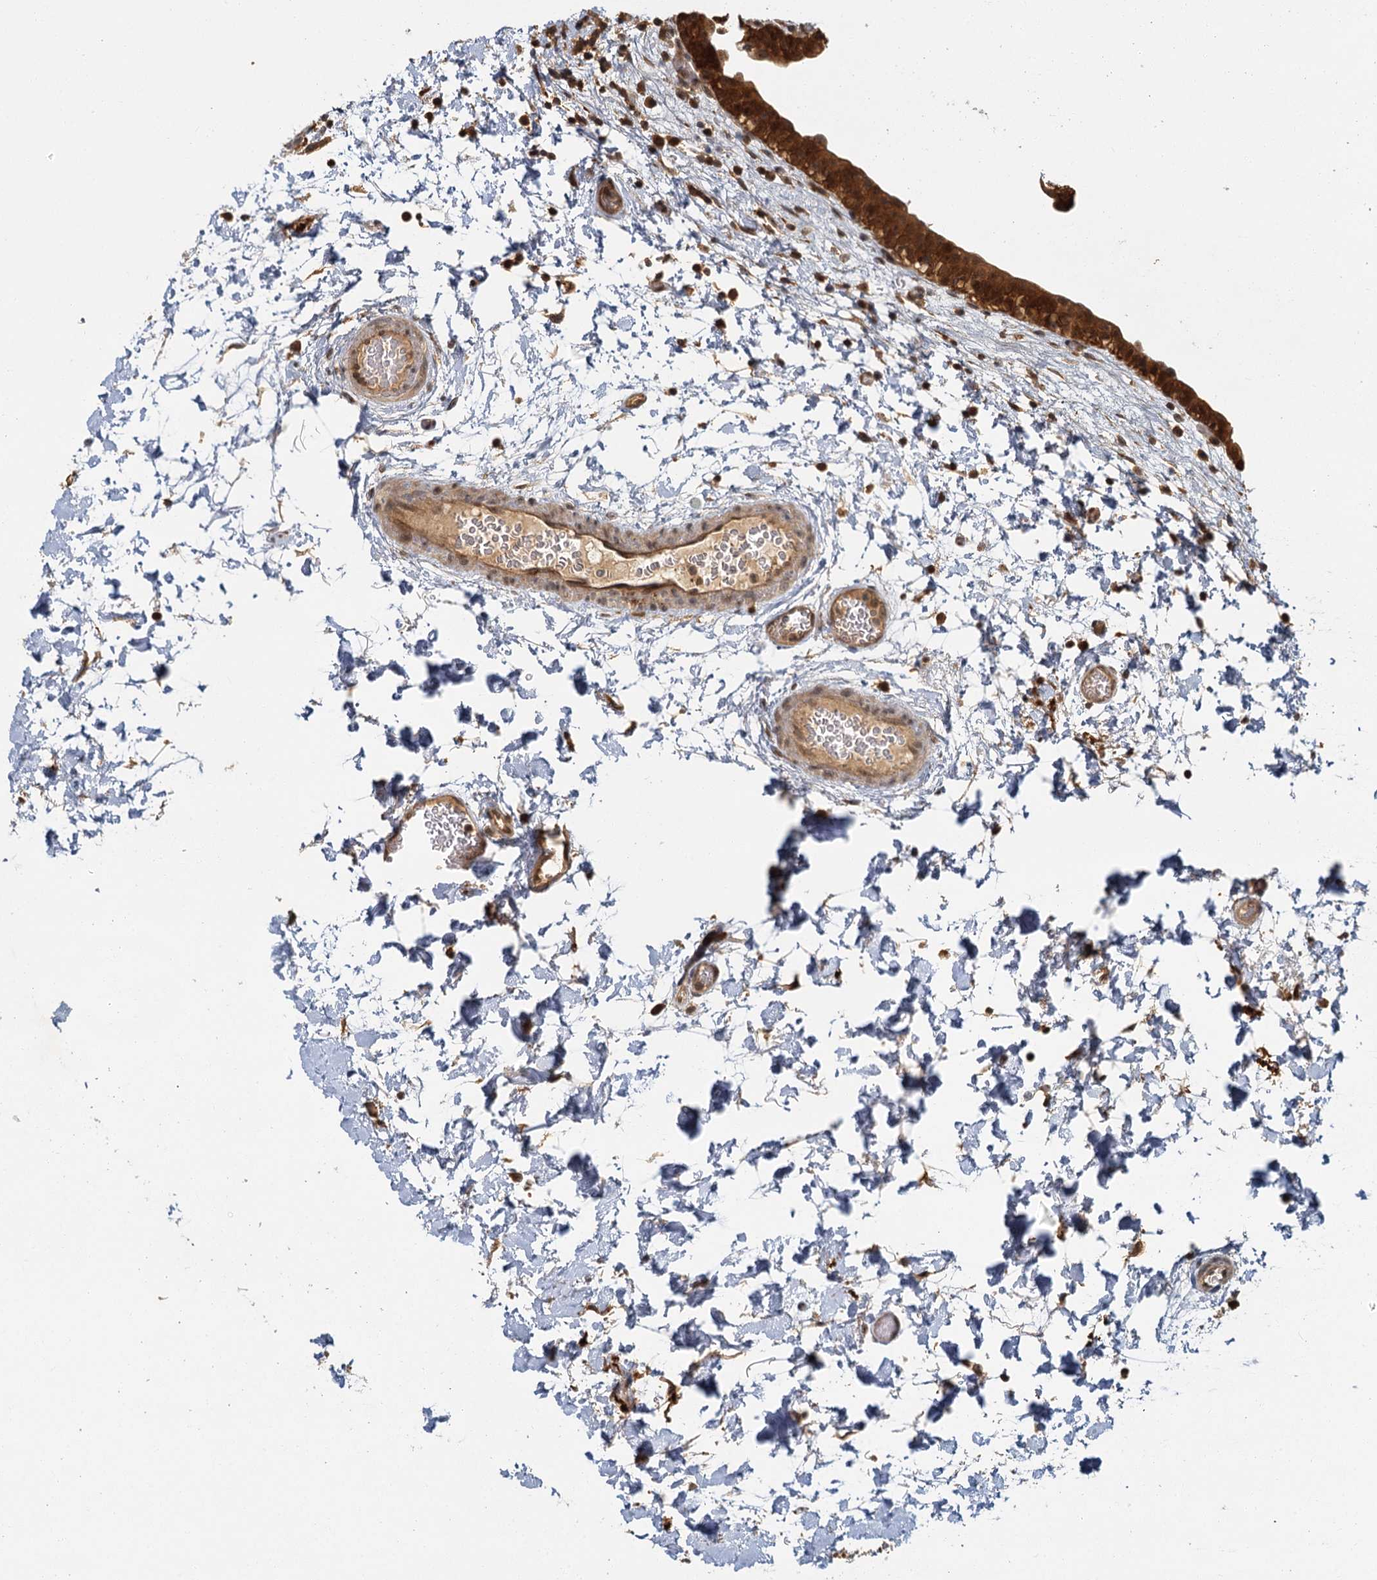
{"staining": {"intensity": "strong", "quantity": ">75%", "location": "cytoplasmic/membranous,nuclear"}, "tissue": "urinary bladder", "cell_type": "Urothelial cells", "image_type": "normal", "snomed": [{"axis": "morphology", "description": "Normal tissue, NOS"}, {"axis": "topography", "description": "Urinary bladder"}], "caption": "This image demonstrates immunohistochemistry (IHC) staining of unremarkable urinary bladder, with high strong cytoplasmic/membranous,nuclear positivity in approximately >75% of urothelial cells.", "gene": "ZNF549", "patient": {"sex": "male", "age": 83}}